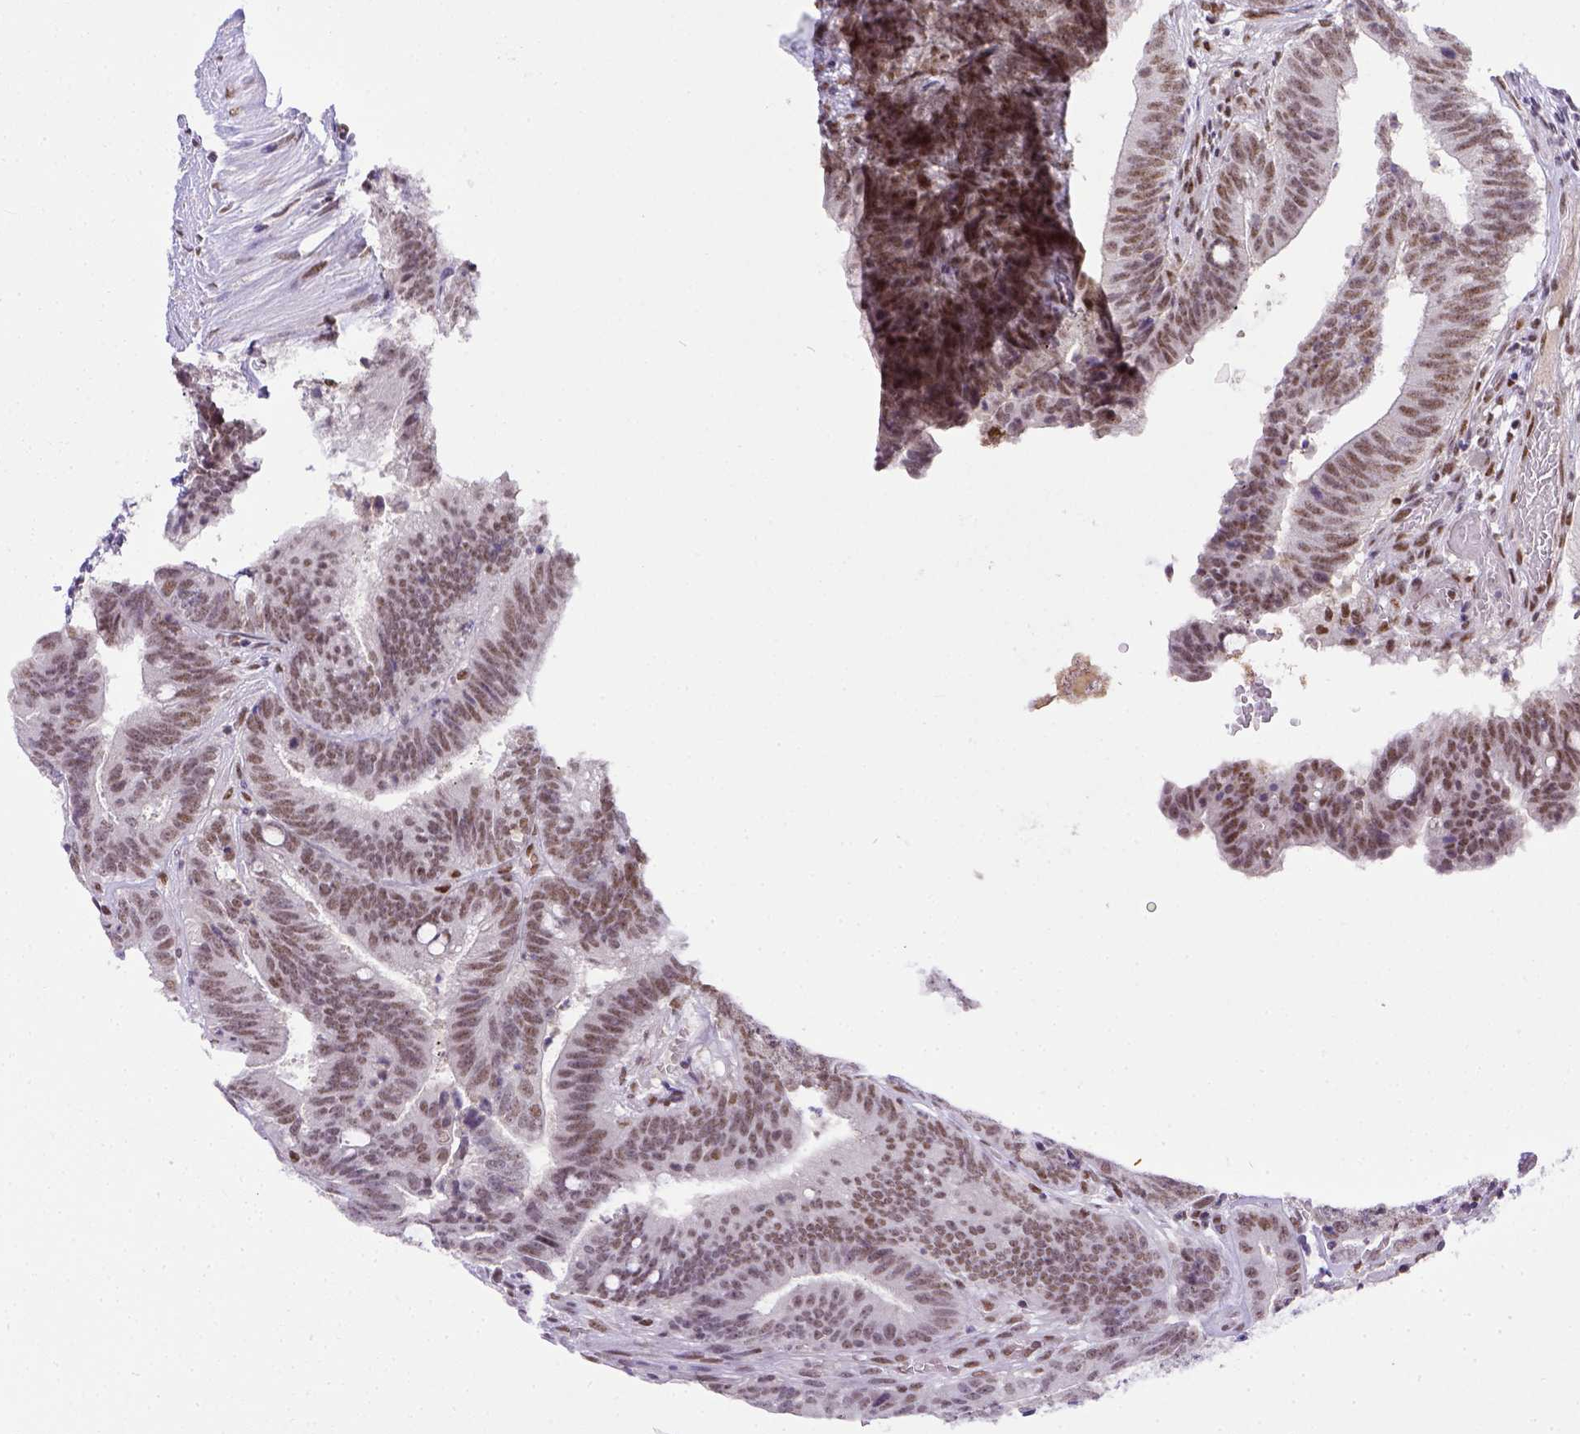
{"staining": {"intensity": "moderate", "quantity": ">75%", "location": "nuclear"}, "tissue": "colorectal cancer", "cell_type": "Tumor cells", "image_type": "cancer", "snomed": [{"axis": "morphology", "description": "Adenocarcinoma, NOS"}, {"axis": "topography", "description": "Colon"}], "caption": "About >75% of tumor cells in human colorectal cancer display moderate nuclear protein positivity as visualized by brown immunohistochemical staining.", "gene": "ERCC1", "patient": {"sex": "female", "age": 43}}